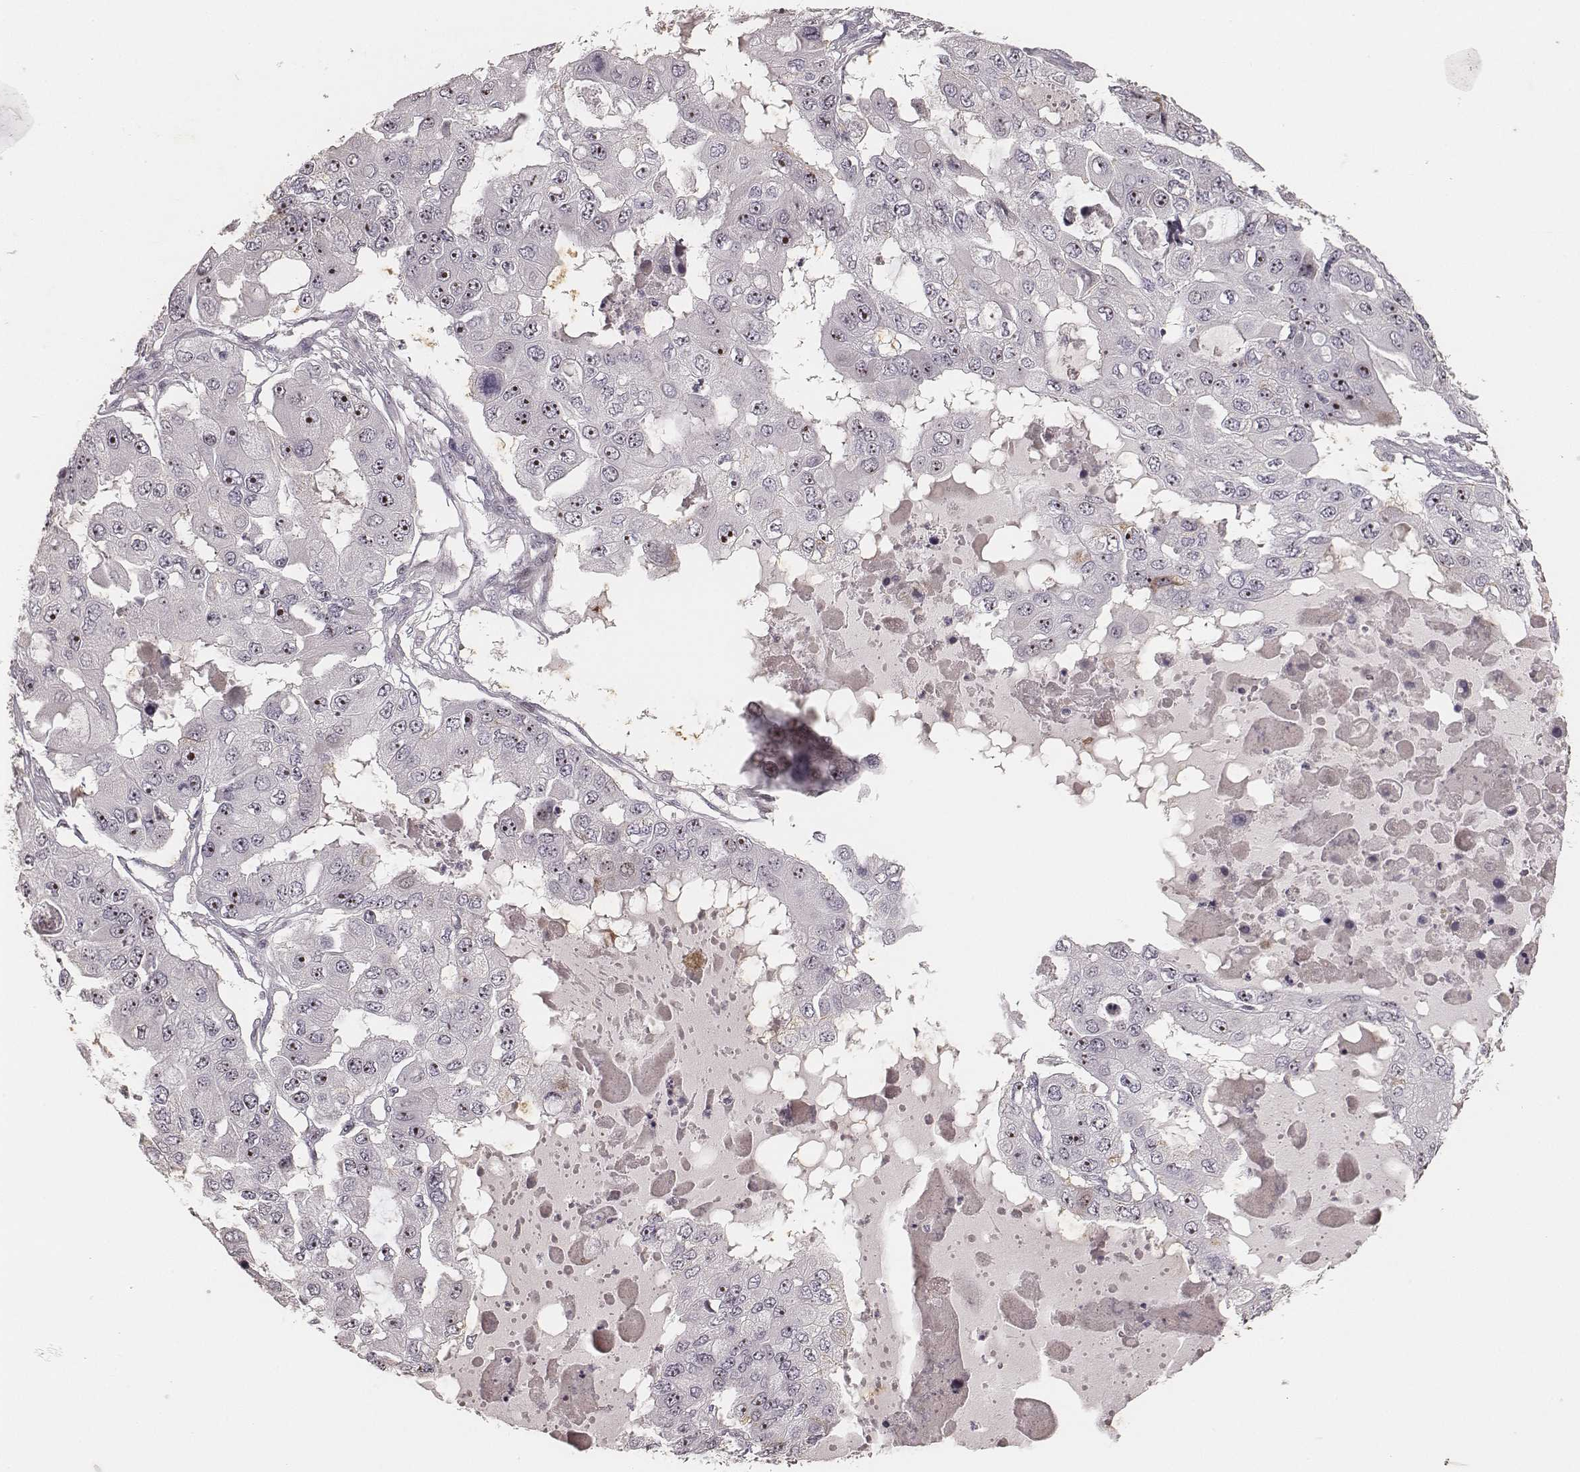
{"staining": {"intensity": "strong", "quantity": "<25%", "location": "nuclear"}, "tissue": "ovarian cancer", "cell_type": "Tumor cells", "image_type": "cancer", "snomed": [{"axis": "morphology", "description": "Cystadenocarcinoma, serous, NOS"}, {"axis": "topography", "description": "Ovary"}], "caption": "Brown immunohistochemical staining in human ovarian serous cystadenocarcinoma reveals strong nuclear expression in about <25% of tumor cells.", "gene": "MADCAM1", "patient": {"sex": "female", "age": 56}}